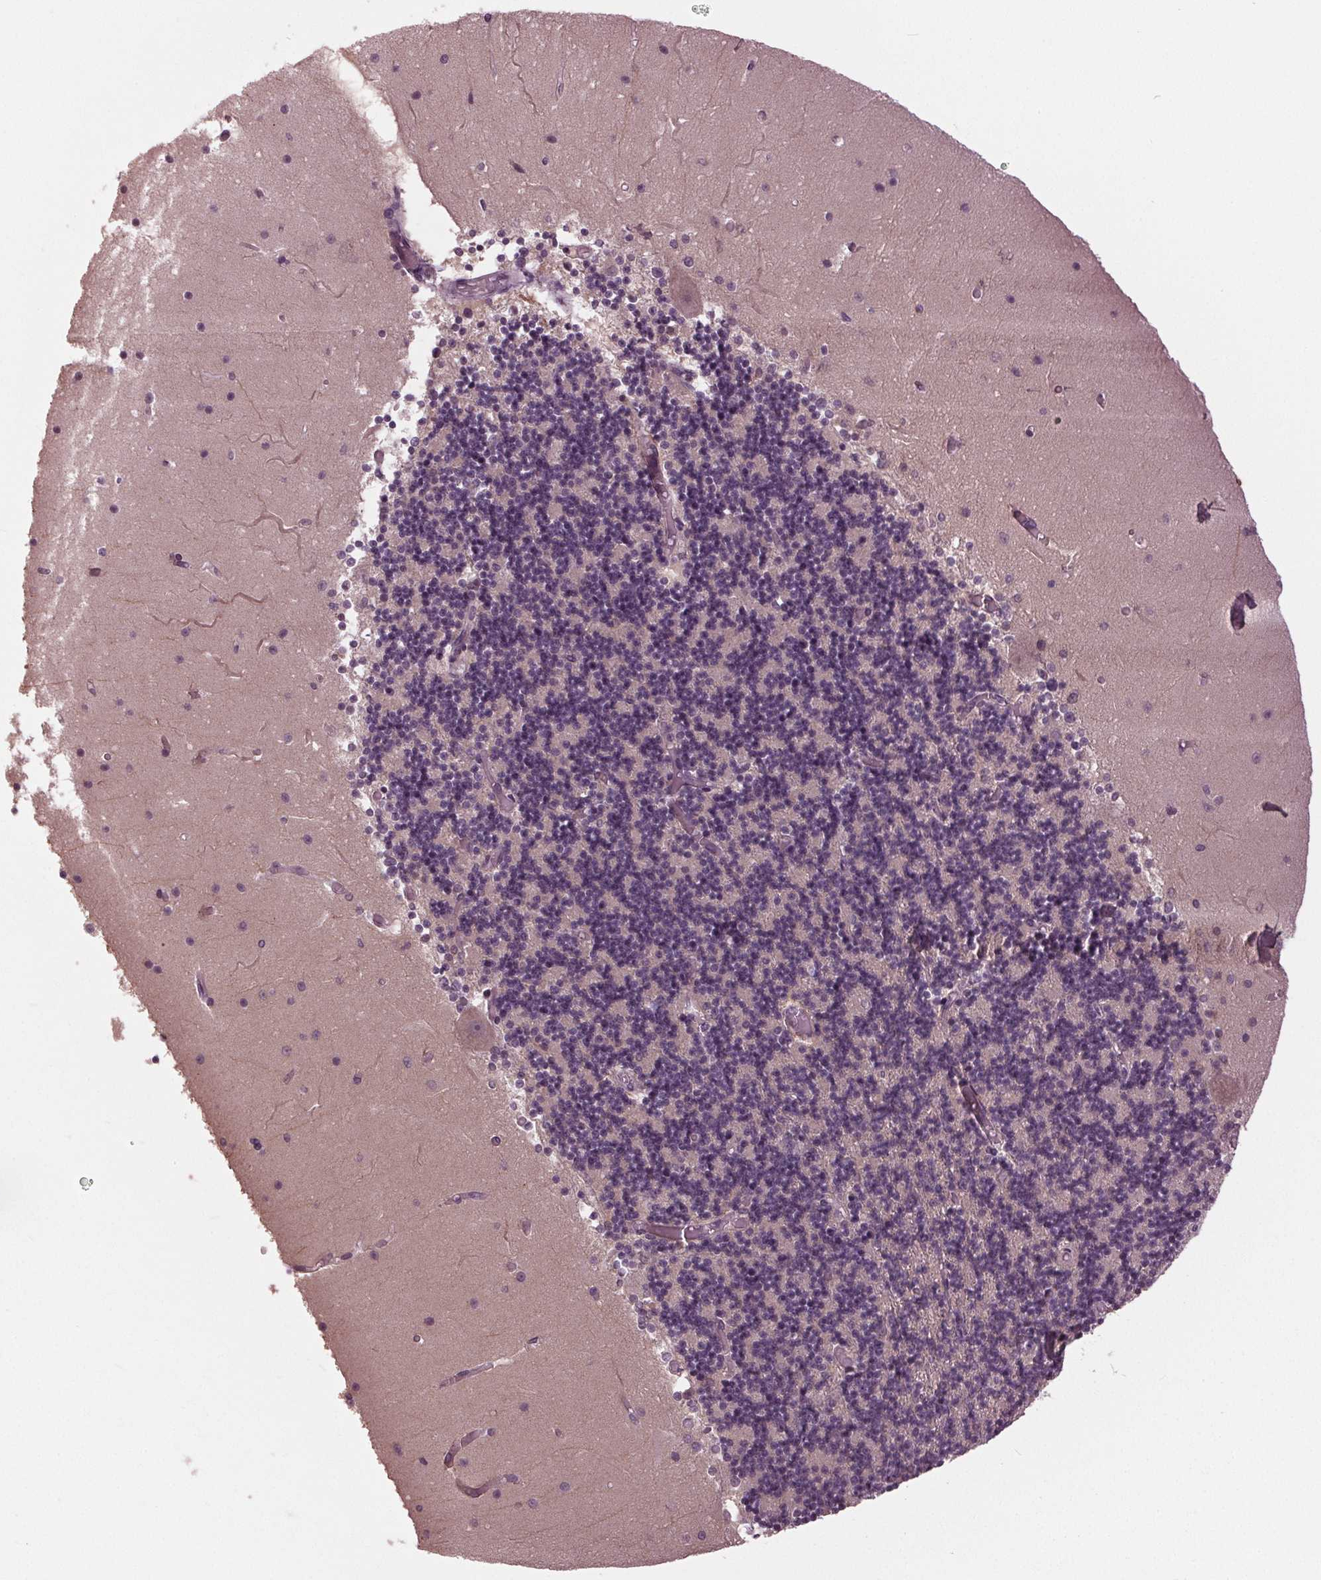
{"staining": {"intensity": "negative", "quantity": "none", "location": "none"}, "tissue": "cerebellum", "cell_type": "Cells in granular layer", "image_type": "normal", "snomed": [{"axis": "morphology", "description": "Normal tissue, NOS"}, {"axis": "topography", "description": "Cerebellum"}], "caption": "This is an immunohistochemistry photomicrograph of benign cerebellum. There is no expression in cells in granular layer.", "gene": "SIGLEC6", "patient": {"sex": "female", "age": 28}}